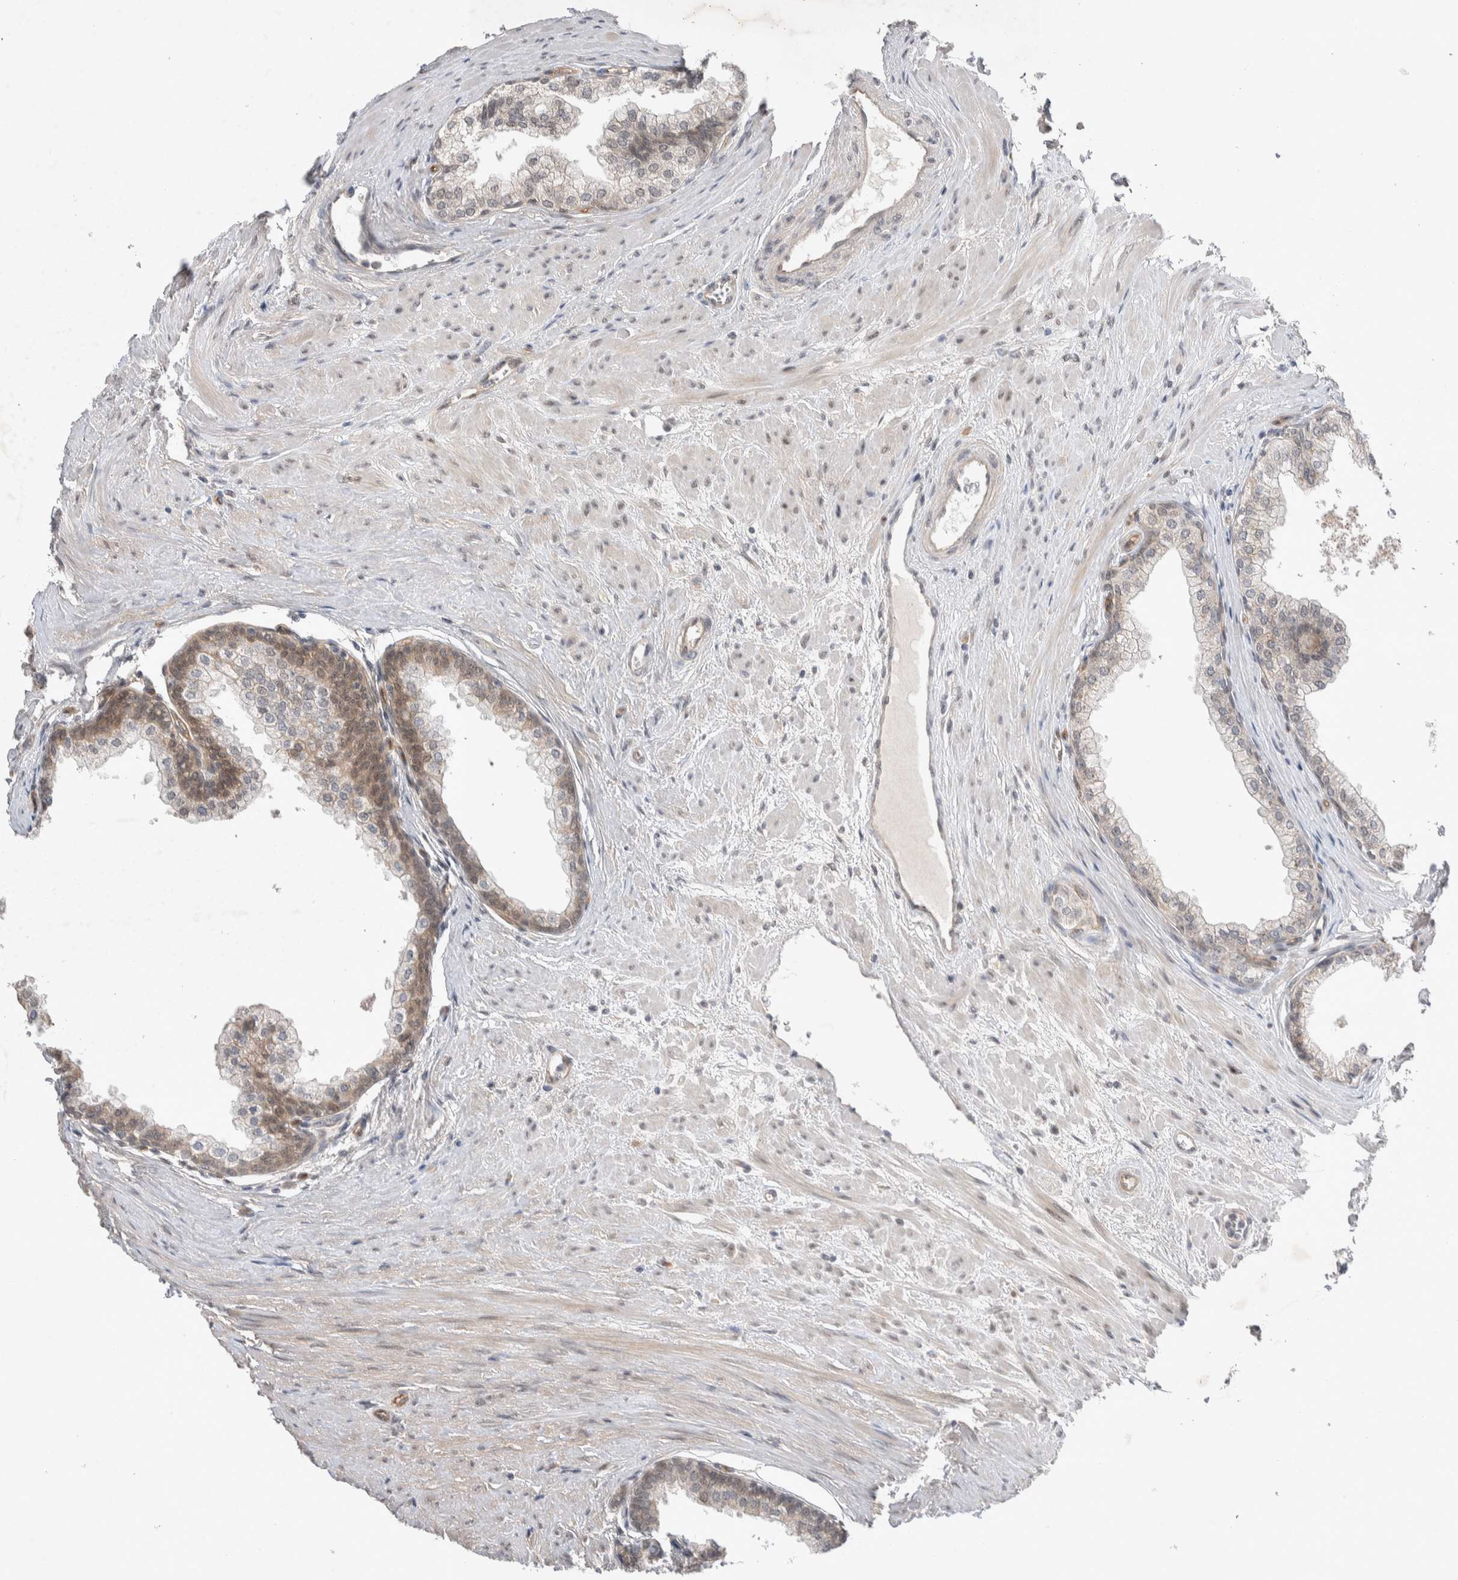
{"staining": {"intensity": "moderate", "quantity": ">75%", "location": "cytoplasmic/membranous"}, "tissue": "prostate", "cell_type": "Glandular cells", "image_type": "normal", "snomed": [{"axis": "morphology", "description": "Normal tissue, NOS"}, {"axis": "morphology", "description": "Urothelial carcinoma, Low grade"}, {"axis": "topography", "description": "Urinary bladder"}, {"axis": "topography", "description": "Prostate"}], "caption": "Protein staining of unremarkable prostate exhibits moderate cytoplasmic/membranous expression in about >75% of glandular cells.", "gene": "ZNF704", "patient": {"sex": "male", "age": 60}}